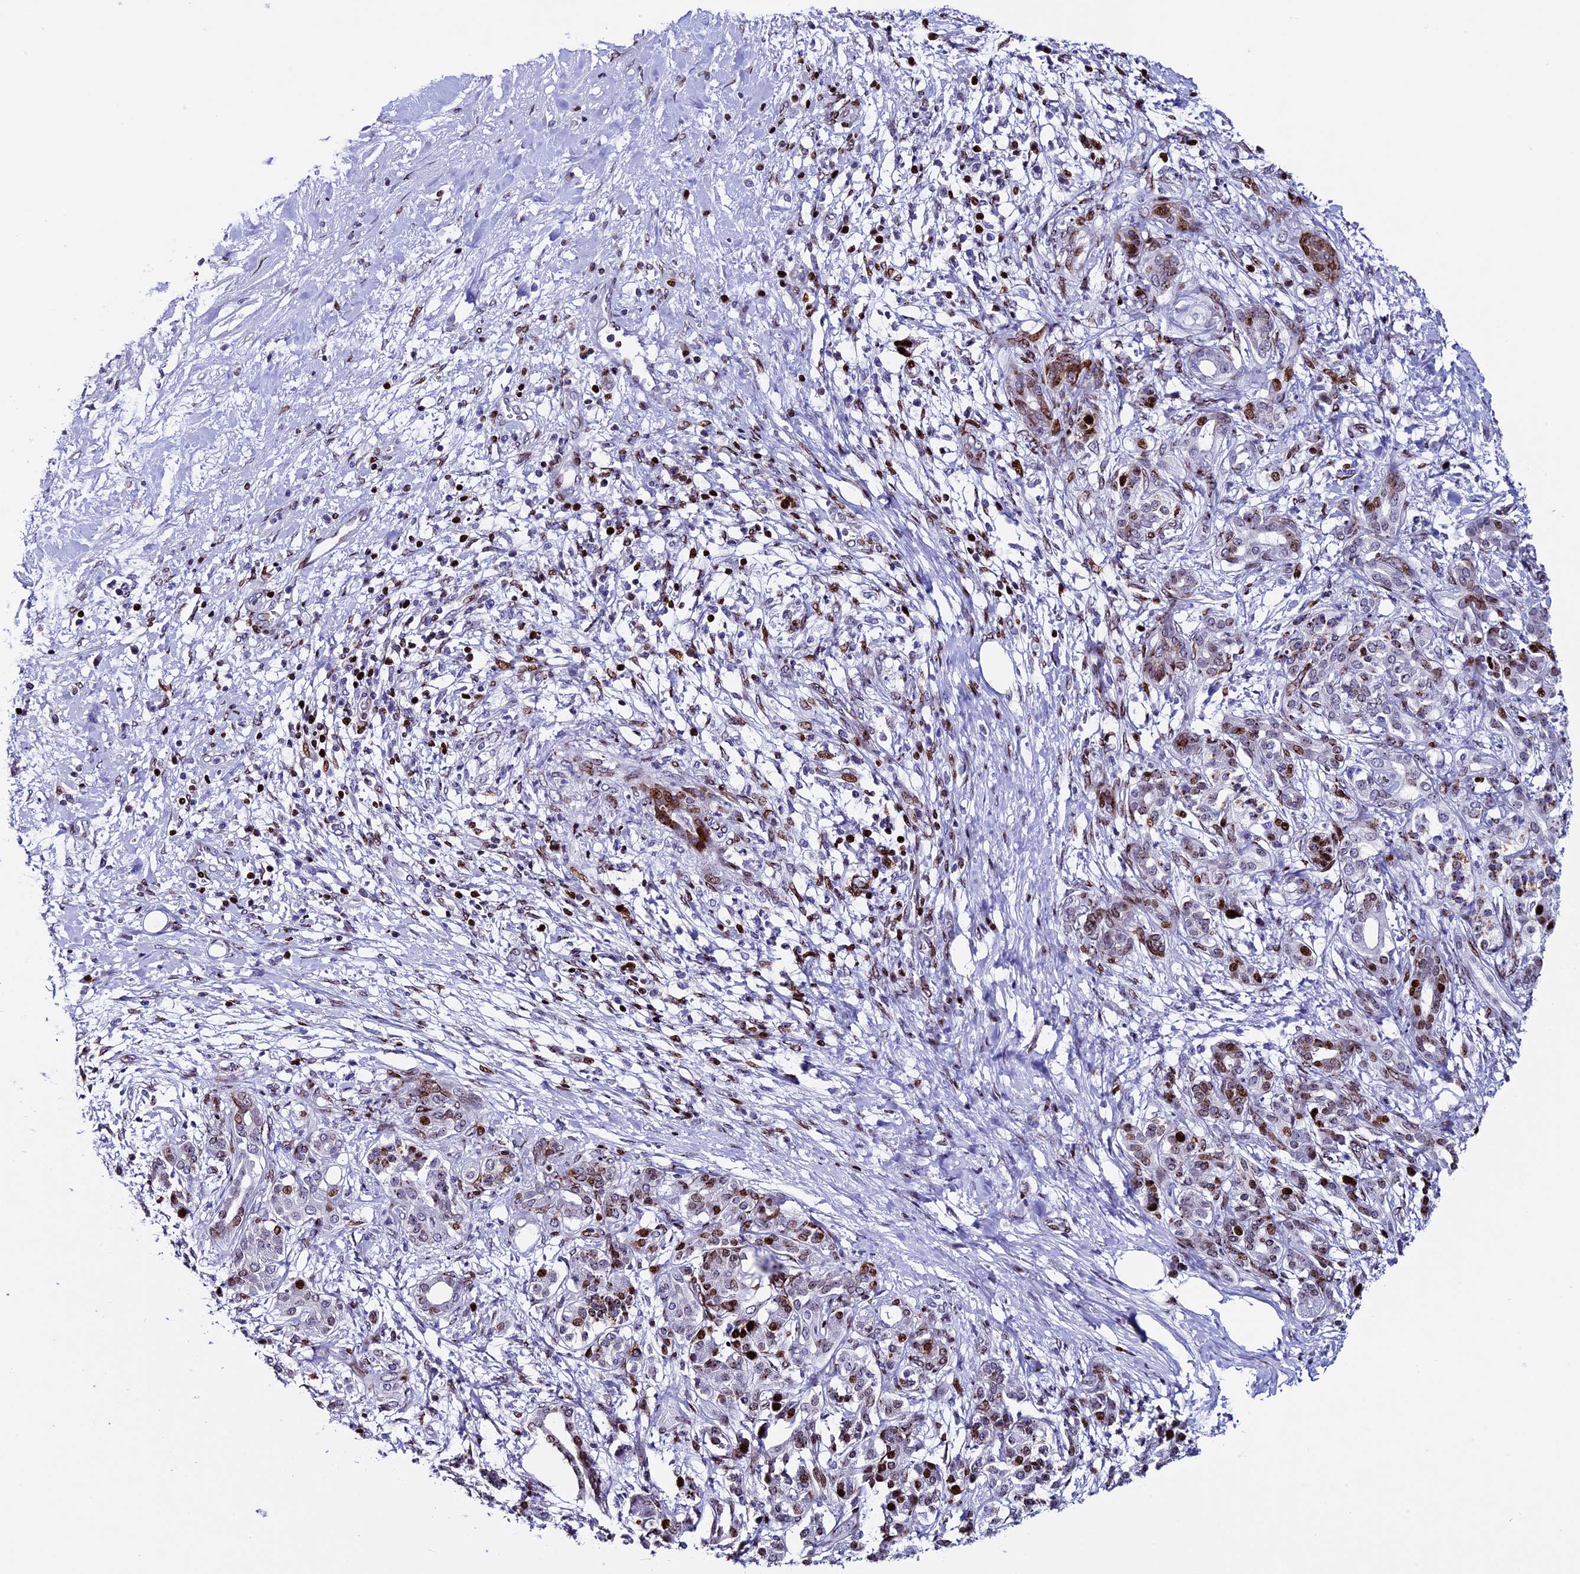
{"staining": {"intensity": "moderate", "quantity": "25%-75%", "location": "nuclear"}, "tissue": "pancreatic cancer", "cell_type": "Tumor cells", "image_type": "cancer", "snomed": [{"axis": "morphology", "description": "Adenocarcinoma, NOS"}, {"axis": "topography", "description": "Pancreas"}], "caption": "This image displays IHC staining of human pancreatic cancer, with medium moderate nuclear positivity in about 25%-75% of tumor cells.", "gene": "BTBD3", "patient": {"sex": "female", "age": 55}}